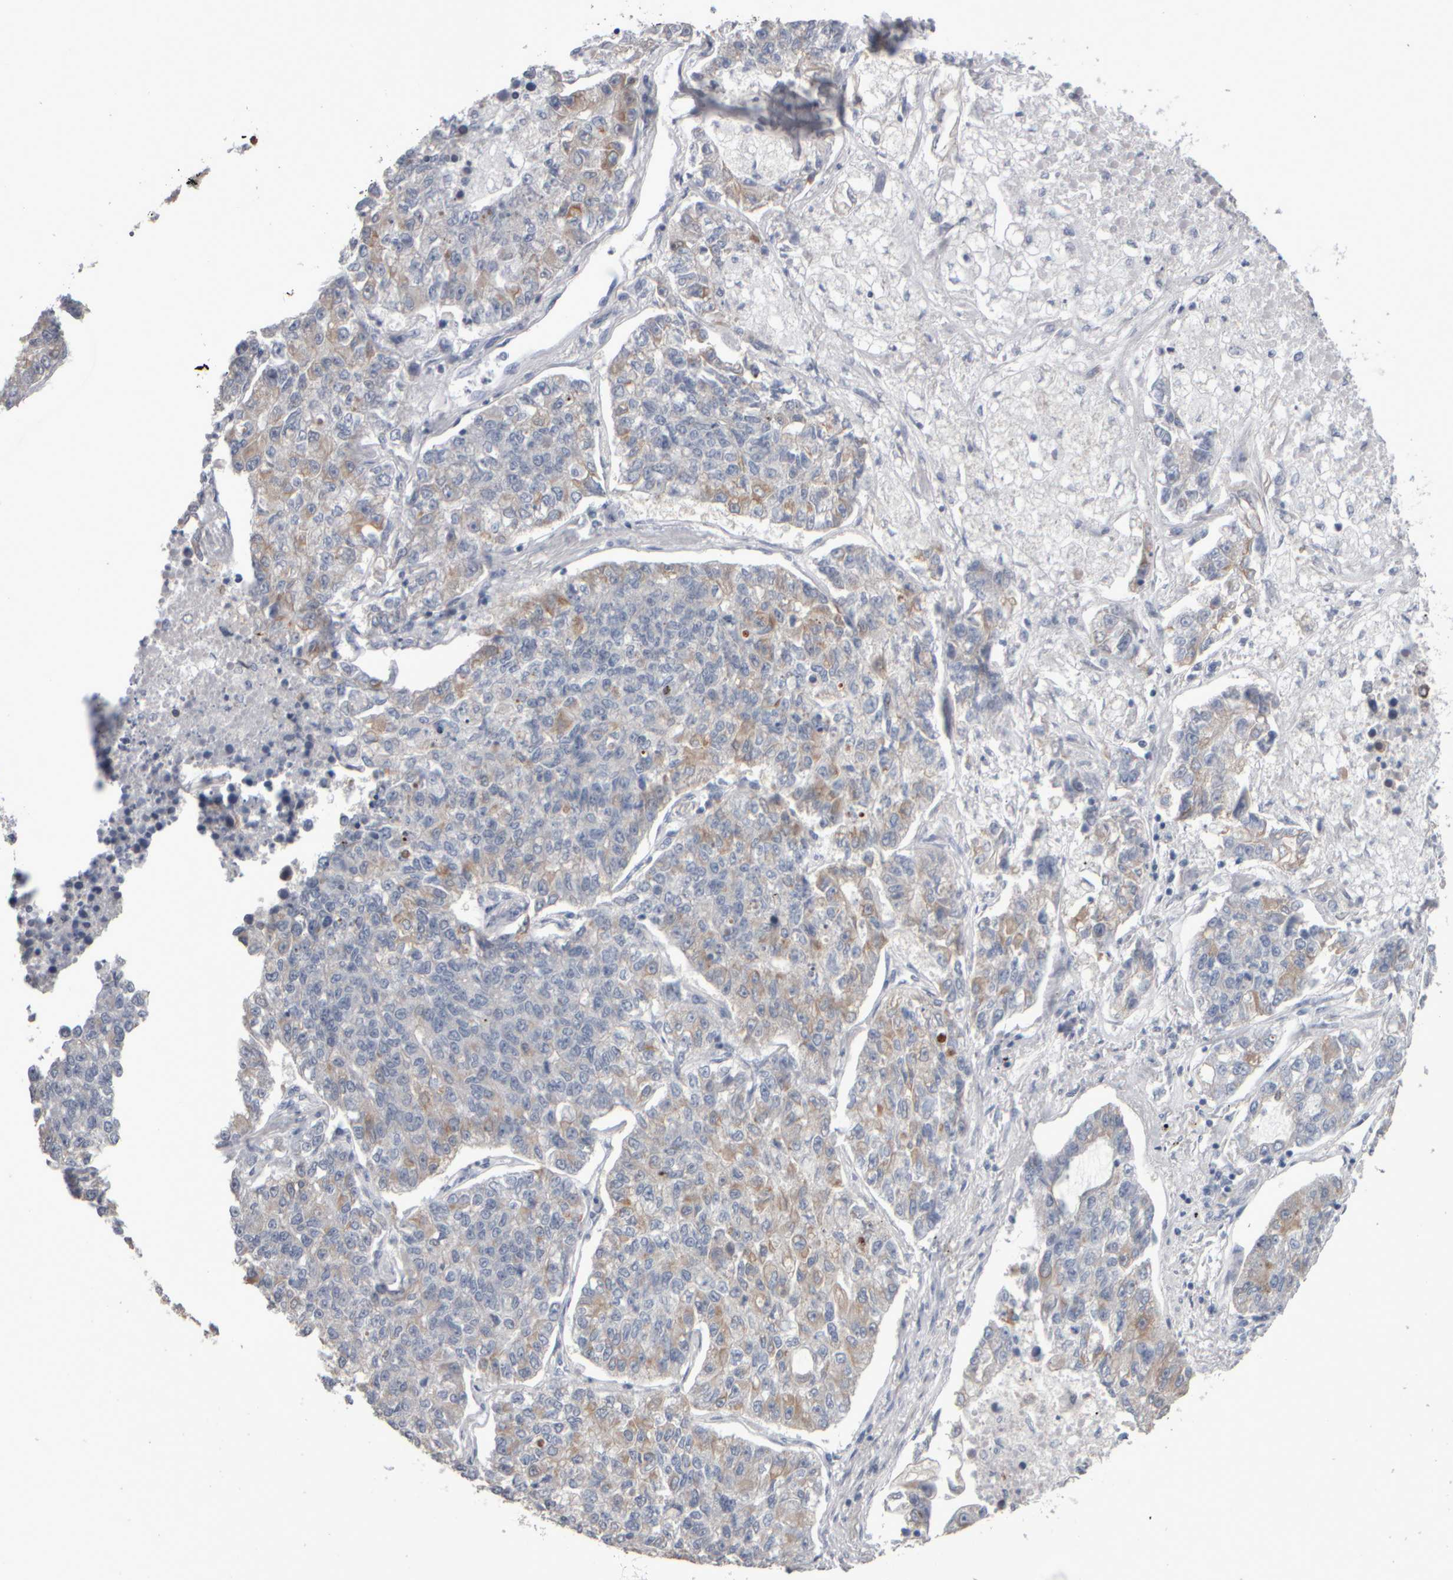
{"staining": {"intensity": "weak", "quantity": "<25%", "location": "cytoplasmic/membranous"}, "tissue": "lung cancer", "cell_type": "Tumor cells", "image_type": "cancer", "snomed": [{"axis": "morphology", "description": "Adenocarcinoma, NOS"}, {"axis": "topography", "description": "Lung"}], "caption": "The micrograph reveals no significant expression in tumor cells of adenocarcinoma (lung). Nuclei are stained in blue.", "gene": "EPHX2", "patient": {"sex": "male", "age": 49}}